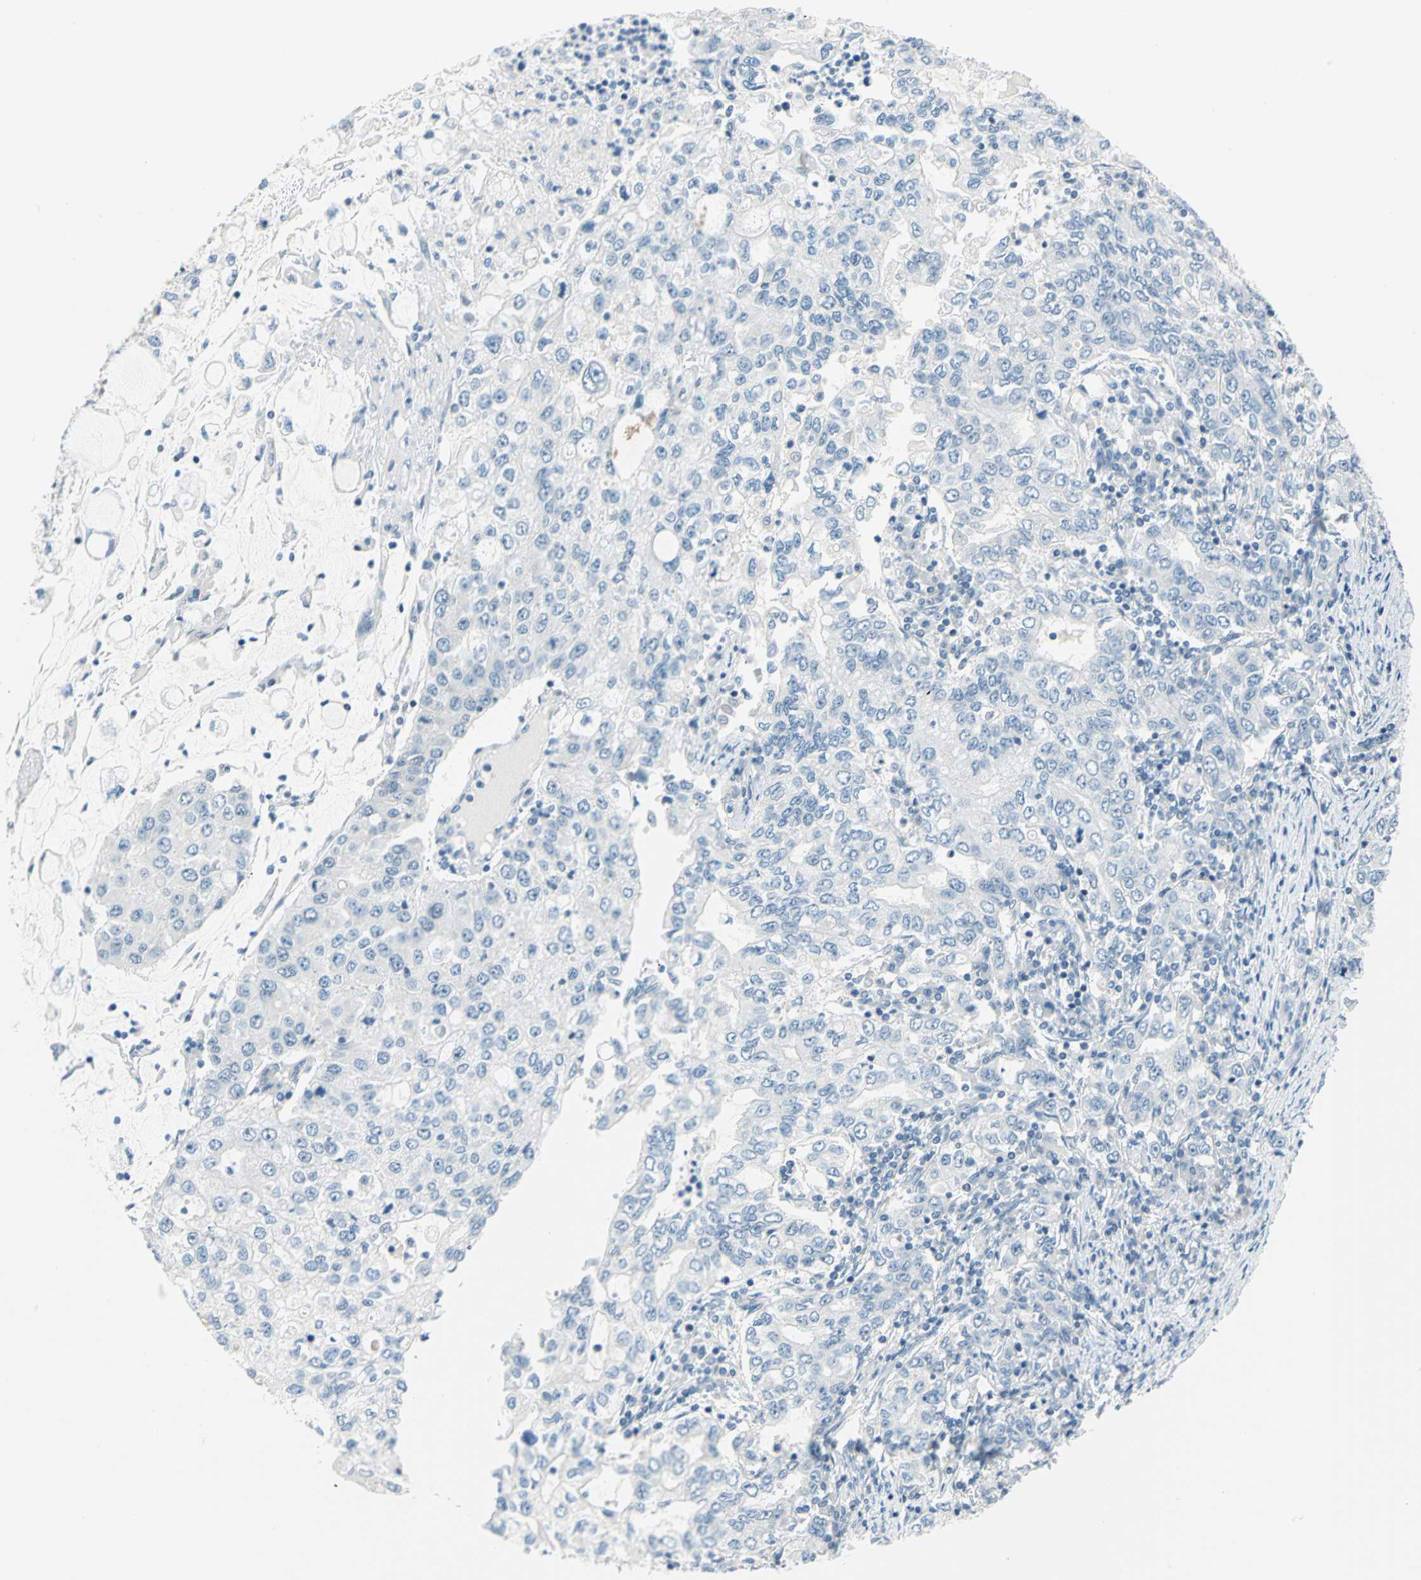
{"staining": {"intensity": "negative", "quantity": "none", "location": "none"}, "tissue": "stomach cancer", "cell_type": "Tumor cells", "image_type": "cancer", "snomed": [{"axis": "morphology", "description": "Adenocarcinoma, NOS"}, {"axis": "topography", "description": "Stomach, lower"}], "caption": "Tumor cells are negative for protein expression in human stomach cancer.", "gene": "PIN1", "patient": {"sex": "female", "age": 72}}